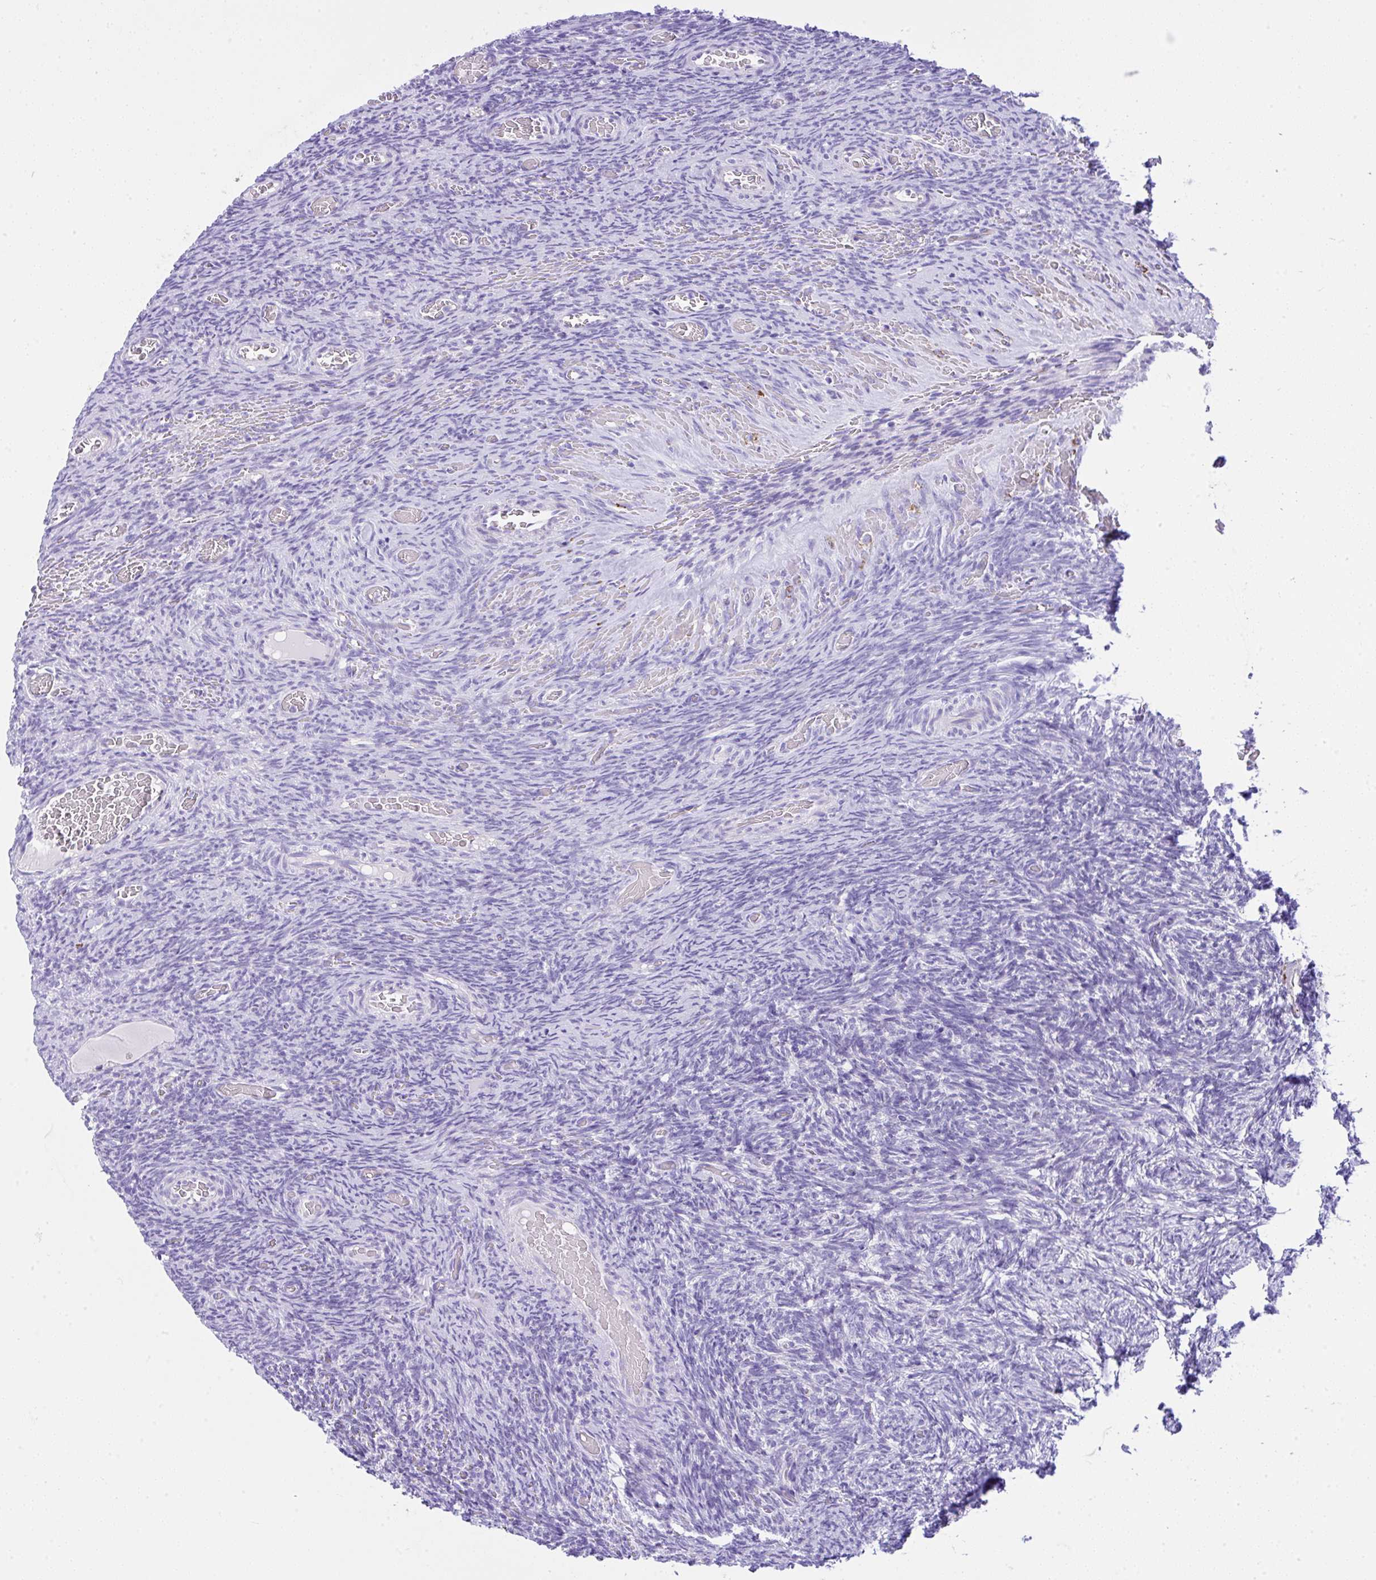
{"staining": {"intensity": "negative", "quantity": "none", "location": "none"}, "tissue": "ovary", "cell_type": "Ovarian stroma cells", "image_type": "normal", "snomed": [{"axis": "morphology", "description": "Normal tissue, NOS"}, {"axis": "topography", "description": "Ovary"}], "caption": "DAB immunohistochemical staining of unremarkable human ovary reveals no significant staining in ovarian stroma cells.", "gene": "SLC13A1", "patient": {"sex": "female", "age": 34}}